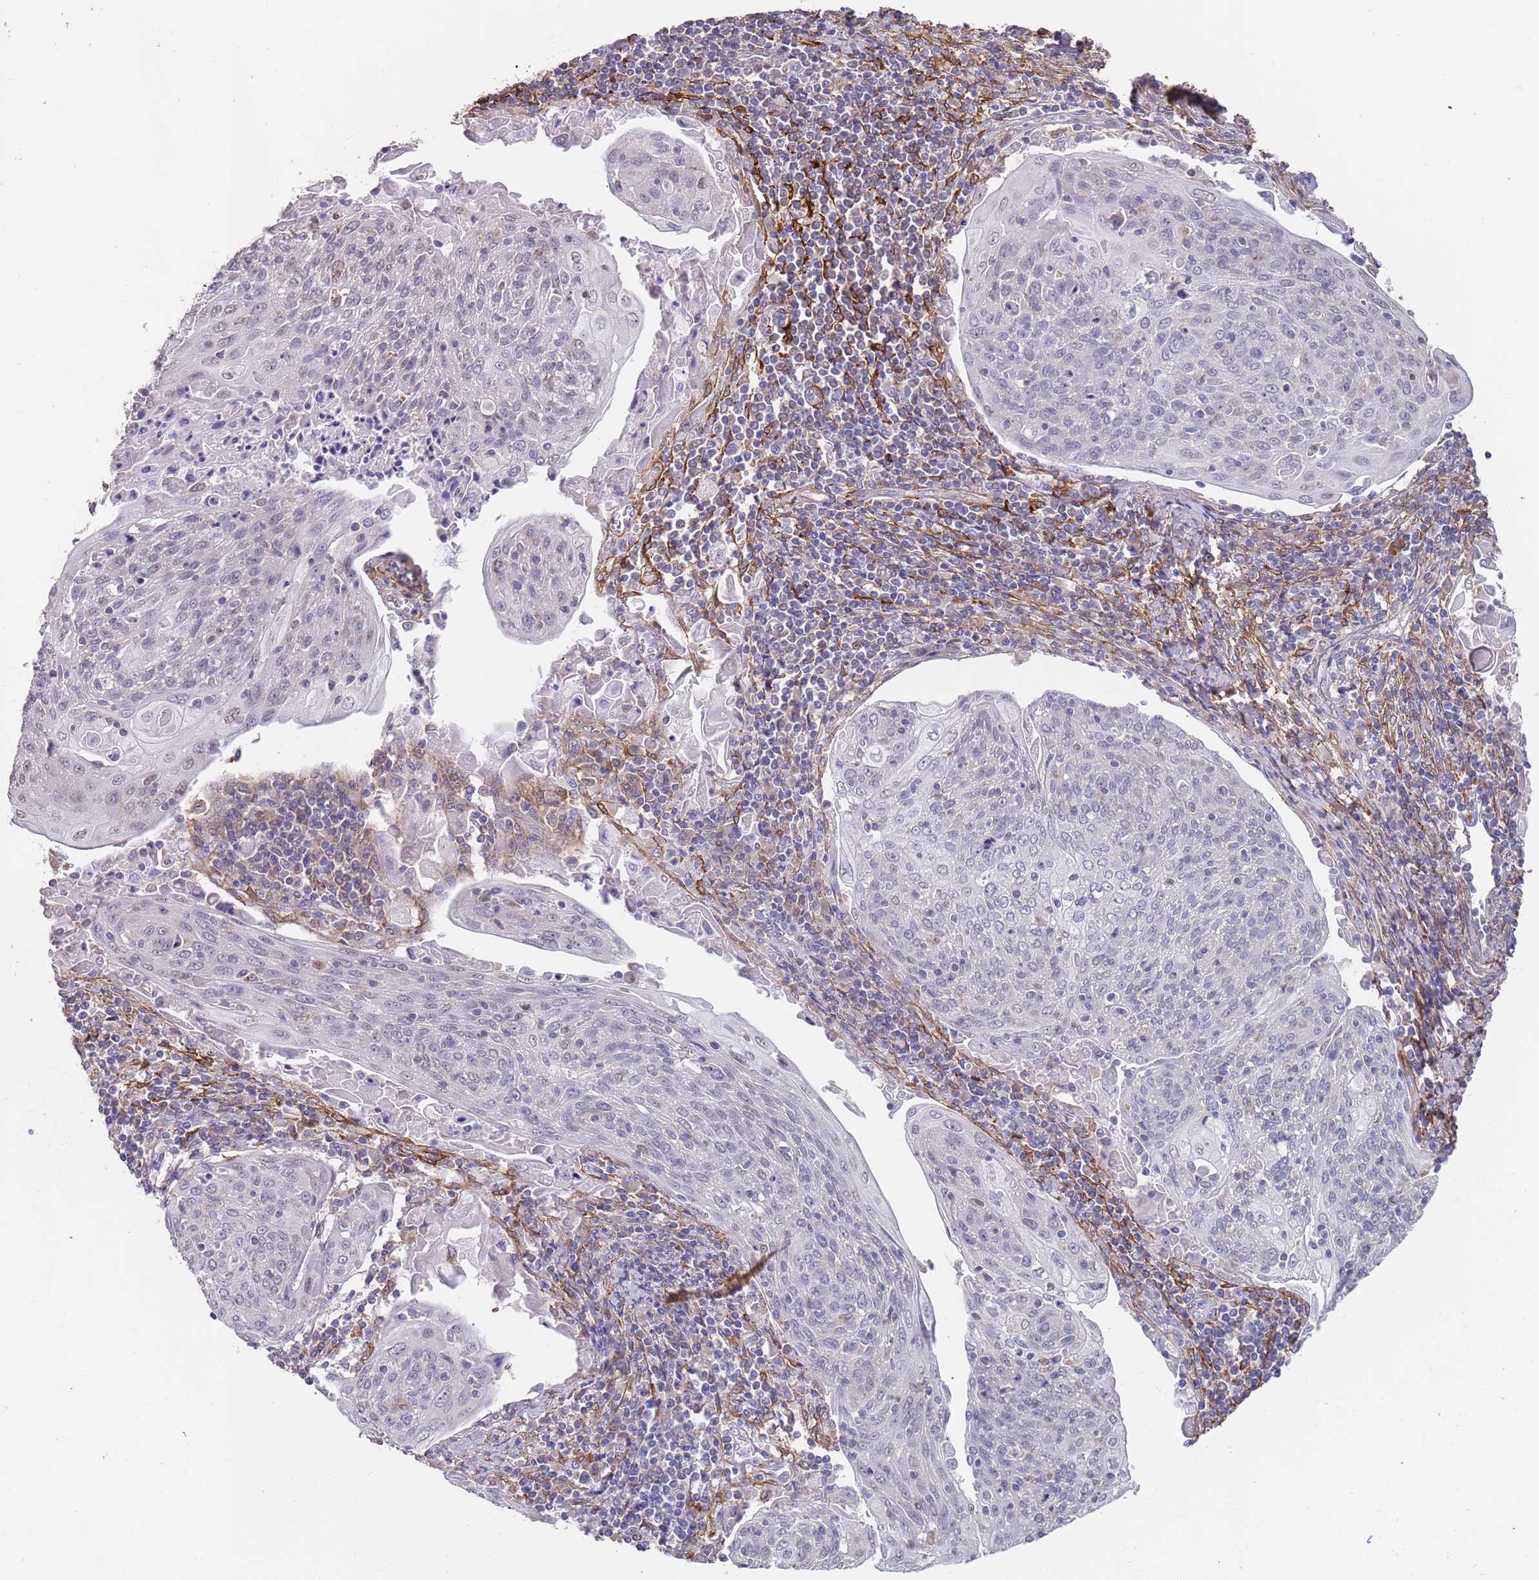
{"staining": {"intensity": "negative", "quantity": "none", "location": "none"}, "tissue": "cervical cancer", "cell_type": "Tumor cells", "image_type": "cancer", "snomed": [{"axis": "morphology", "description": "Squamous cell carcinoma, NOS"}, {"axis": "topography", "description": "Cervix"}], "caption": "A histopathology image of human cervical squamous cell carcinoma is negative for staining in tumor cells.", "gene": "ANK2", "patient": {"sex": "female", "age": 67}}